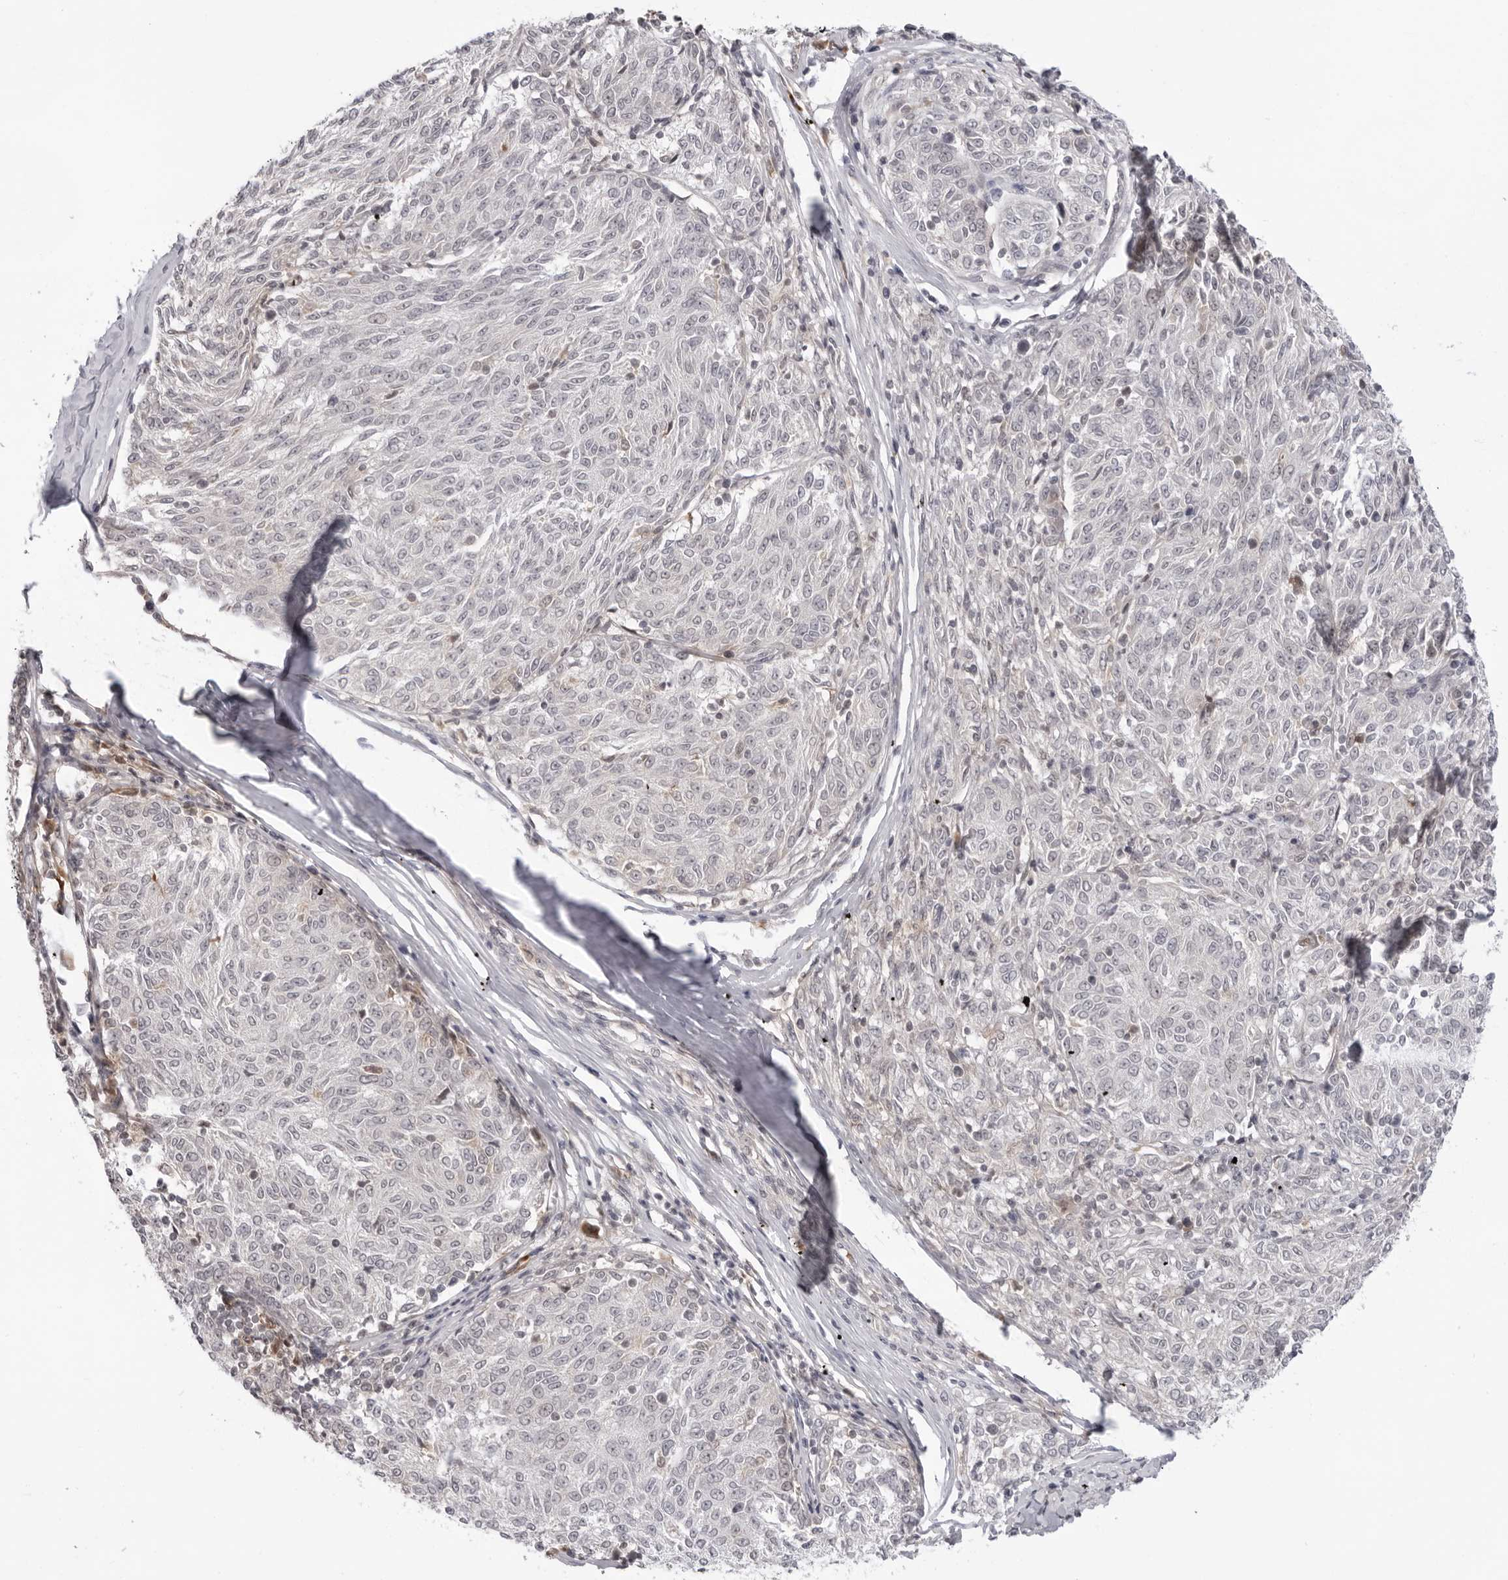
{"staining": {"intensity": "negative", "quantity": "none", "location": "none"}, "tissue": "melanoma", "cell_type": "Tumor cells", "image_type": "cancer", "snomed": [{"axis": "morphology", "description": "Malignant melanoma, NOS"}, {"axis": "topography", "description": "Skin"}], "caption": "Tumor cells show no significant protein staining in melanoma.", "gene": "SRGAP2", "patient": {"sex": "female", "age": 72}}